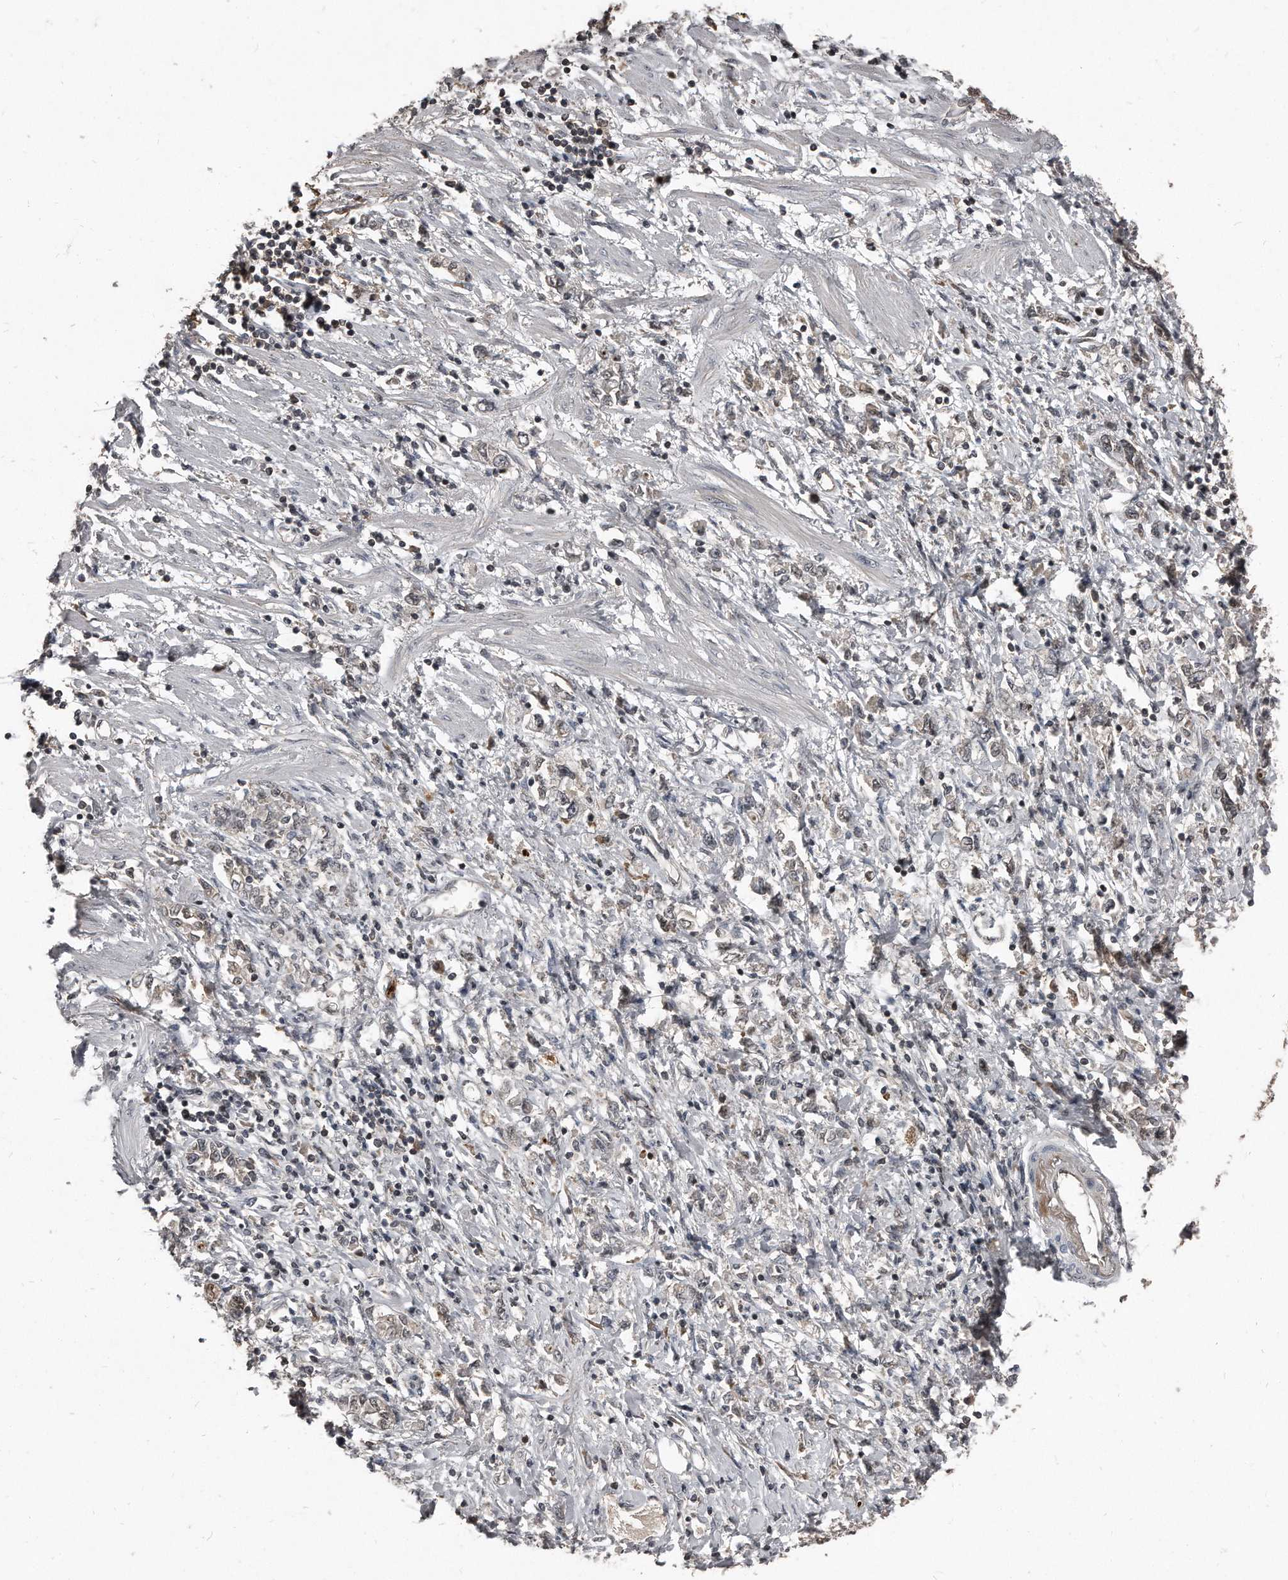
{"staining": {"intensity": "negative", "quantity": "none", "location": "none"}, "tissue": "stomach cancer", "cell_type": "Tumor cells", "image_type": "cancer", "snomed": [{"axis": "morphology", "description": "Adenocarcinoma, NOS"}, {"axis": "topography", "description": "Stomach"}], "caption": "Protein analysis of stomach cancer displays no significant staining in tumor cells.", "gene": "GCH1", "patient": {"sex": "female", "age": 76}}